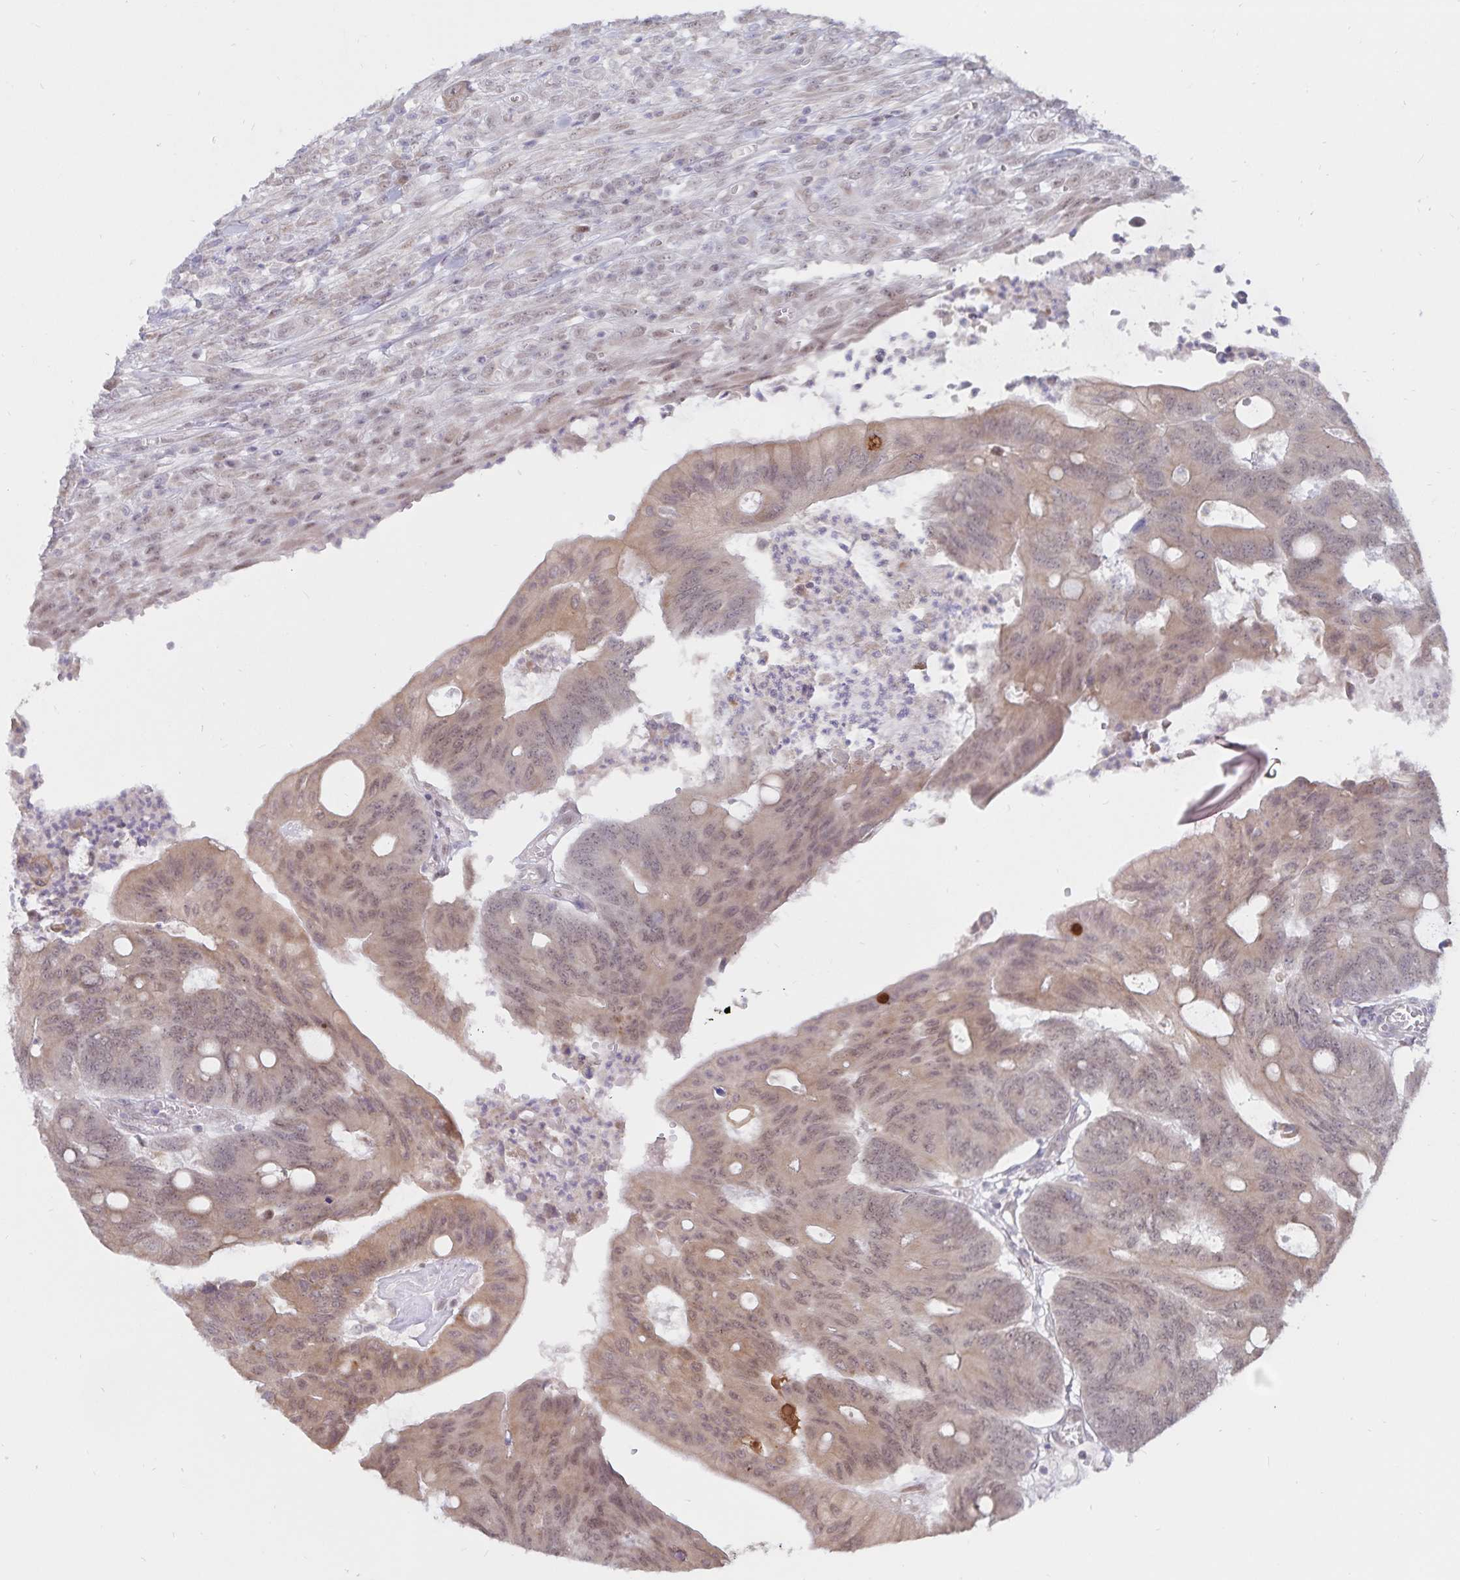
{"staining": {"intensity": "weak", "quantity": ">75%", "location": "cytoplasmic/membranous,nuclear"}, "tissue": "colorectal cancer", "cell_type": "Tumor cells", "image_type": "cancer", "snomed": [{"axis": "morphology", "description": "Adenocarcinoma, NOS"}, {"axis": "topography", "description": "Colon"}], "caption": "The photomicrograph exhibits a brown stain indicating the presence of a protein in the cytoplasmic/membranous and nuclear of tumor cells in colorectal adenocarcinoma.", "gene": "ATP2A2", "patient": {"sex": "male", "age": 65}}